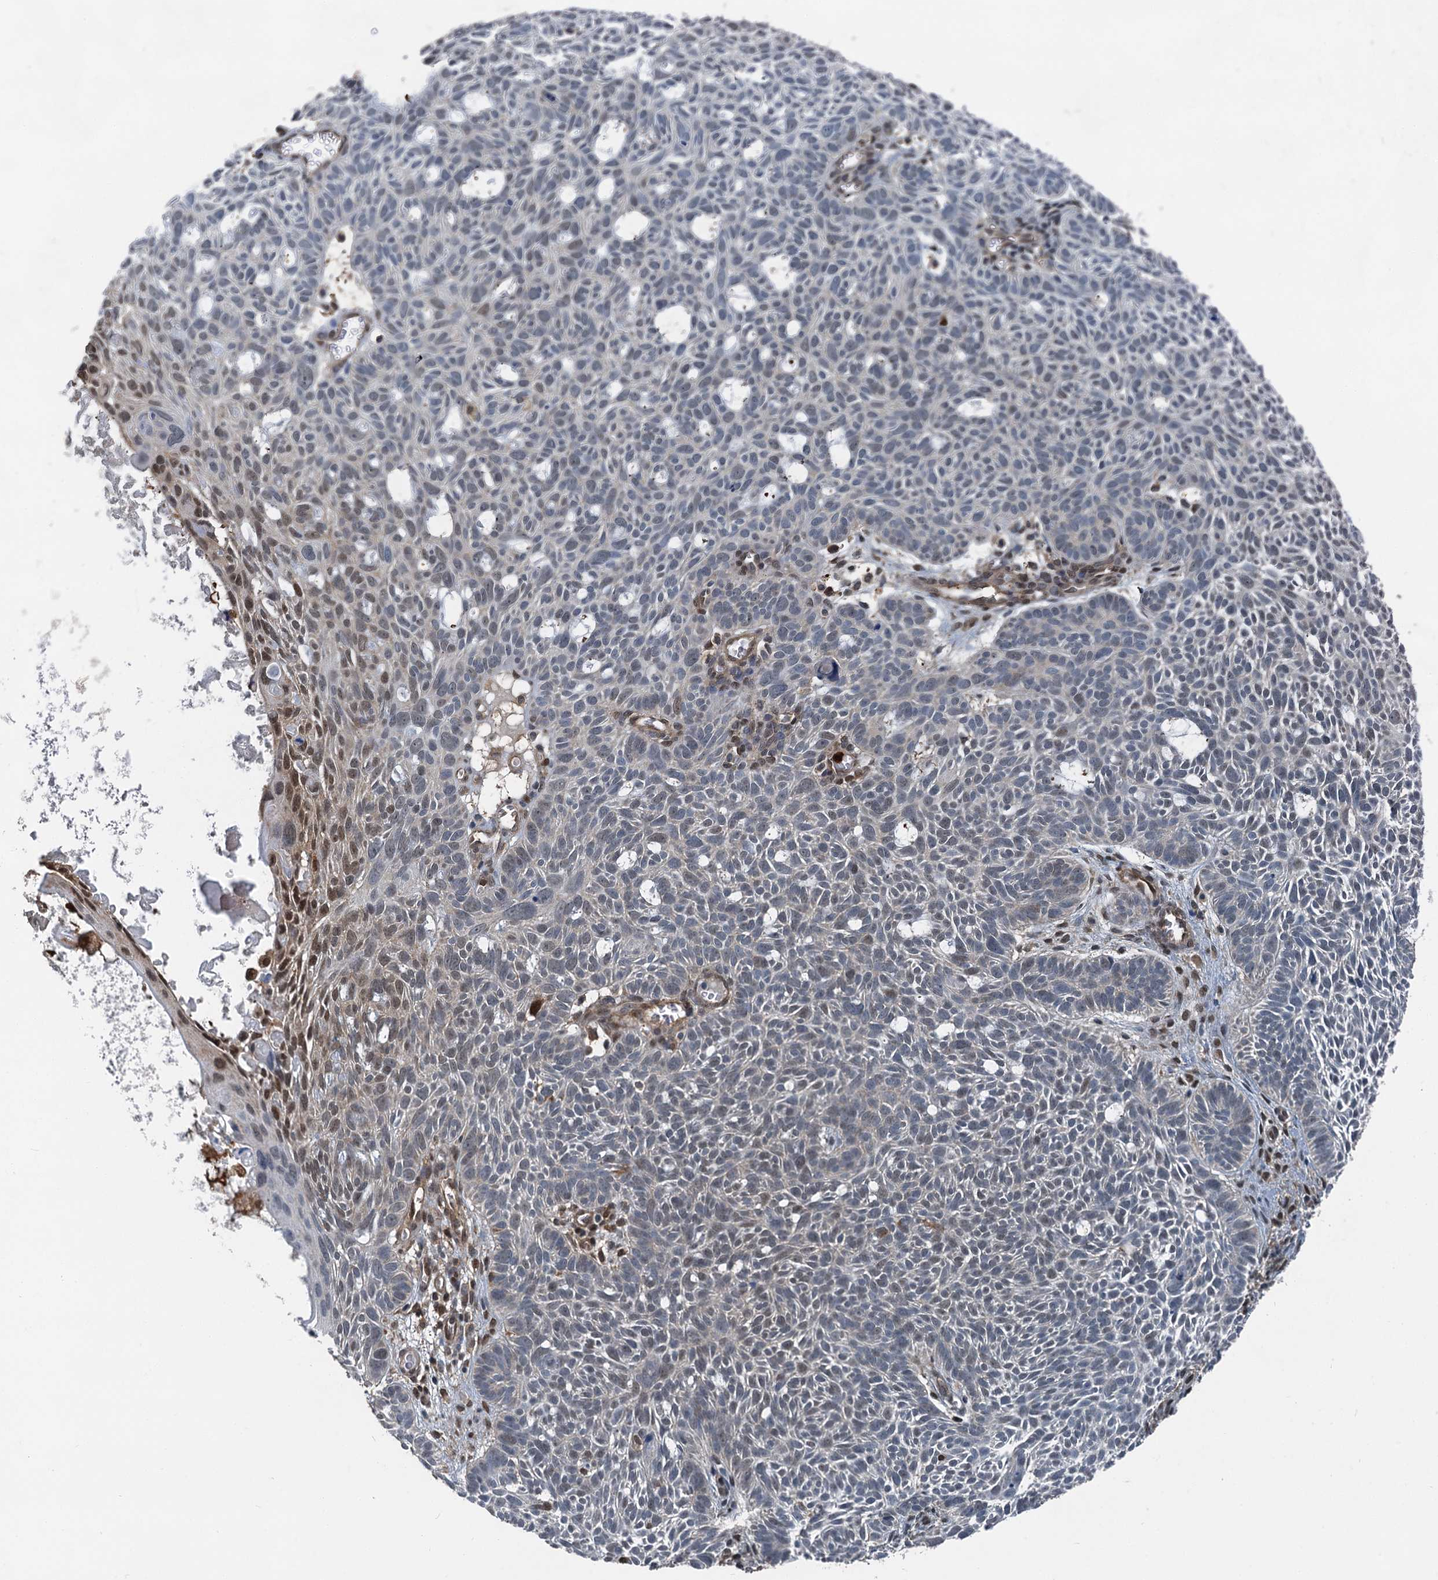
{"staining": {"intensity": "moderate", "quantity": "<25%", "location": "nuclear"}, "tissue": "skin cancer", "cell_type": "Tumor cells", "image_type": "cancer", "snomed": [{"axis": "morphology", "description": "Basal cell carcinoma"}, {"axis": "topography", "description": "Skin"}], "caption": "Skin cancer was stained to show a protein in brown. There is low levels of moderate nuclear staining in approximately <25% of tumor cells. (Brightfield microscopy of DAB IHC at high magnification).", "gene": "GPI", "patient": {"sex": "male", "age": 69}}